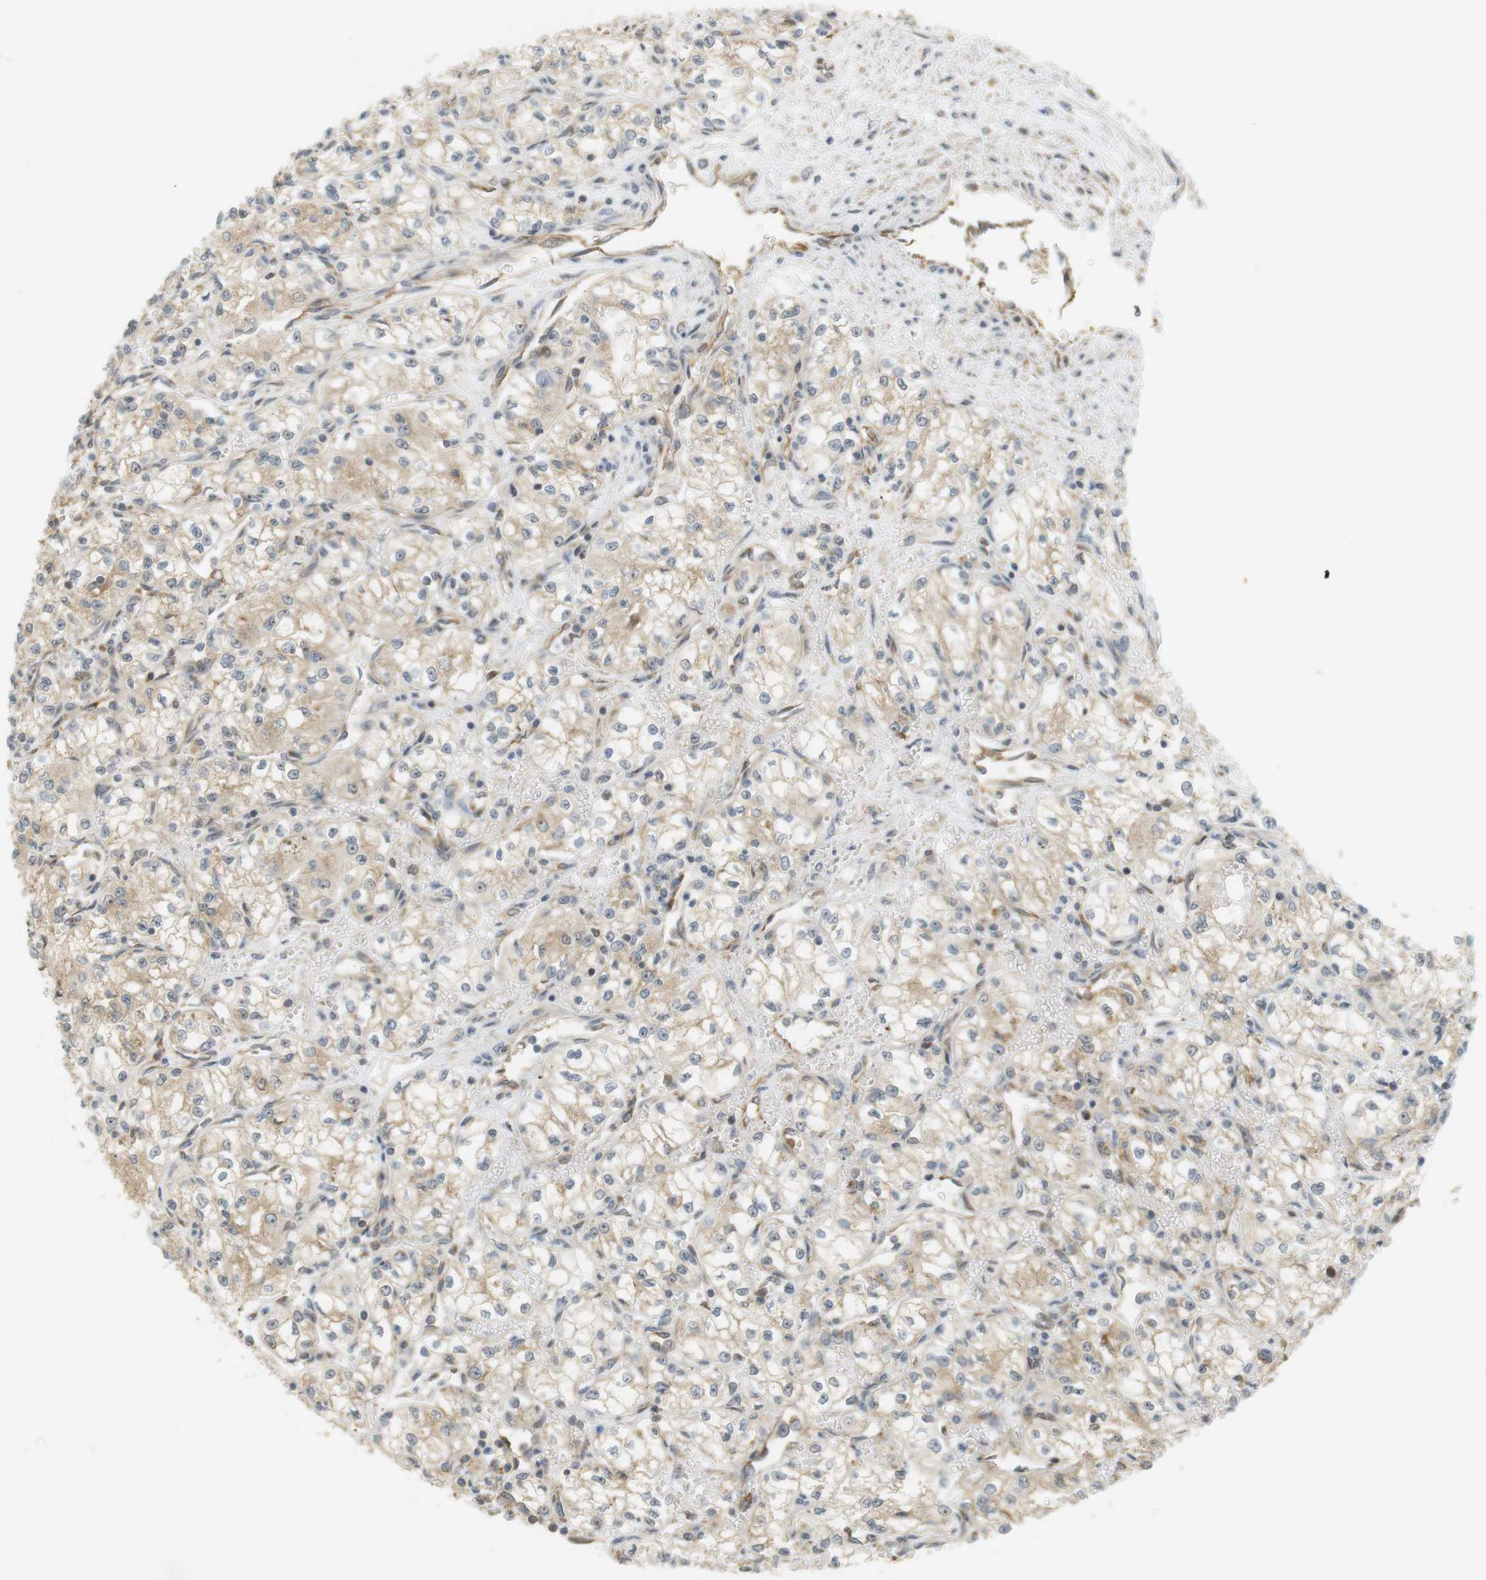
{"staining": {"intensity": "weak", "quantity": ">75%", "location": "cytoplasmic/membranous"}, "tissue": "renal cancer", "cell_type": "Tumor cells", "image_type": "cancer", "snomed": [{"axis": "morphology", "description": "Normal tissue, NOS"}, {"axis": "morphology", "description": "Adenocarcinoma, NOS"}, {"axis": "topography", "description": "Kidney"}], "caption": "Immunohistochemical staining of renal cancer (adenocarcinoma) shows low levels of weak cytoplasmic/membranous protein expression in approximately >75% of tumor cells. (IHC, brightfield microscopy, high magnification).", "gene": "PA2G4", "patient": {"sex": "male", "age": 59}}